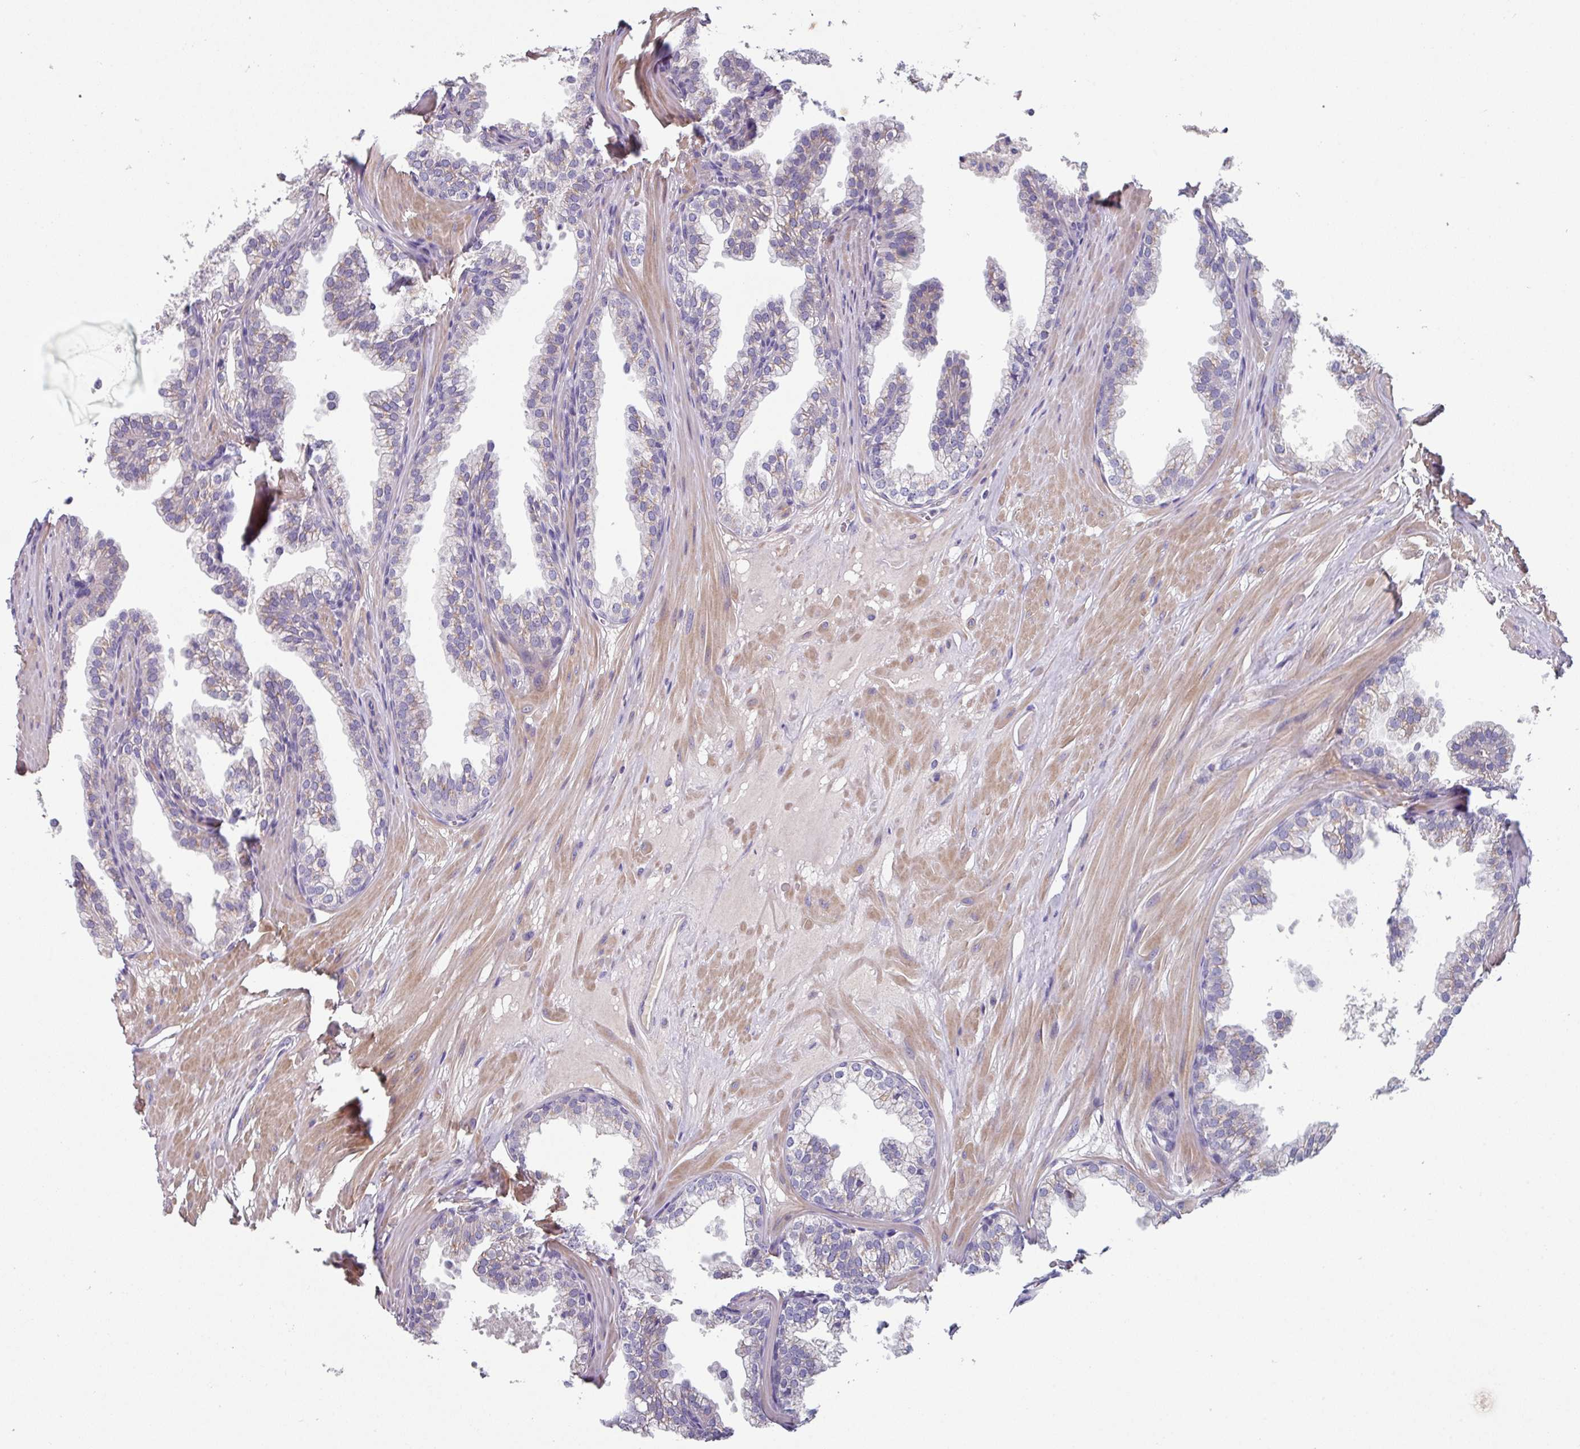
{"staining": {"intensity": "weak", "quantity": "<25%", "location": "cytoplasmic/membranous"}, "tissue": "prostate", "cell_type": "Glandular cells", "image_type": "normal", "snomed": [{"axis": "morphology", "description": "Normal tissue, NOS"}, {"axis": "topography", "description": "Prostate"}, {"axis": "topography", "description": "Peripheral nerve tissue"}], "caption": "High power microscopy histopathology image of an IHC micrograph of normal prostate, revealing no significant expression in glandular cells. The staining was performed using DAB (3,3'-diaminobenzidine) to visualize the protein expression in brown, while the nuclei were stained in blue with hematoxylin (Magnification: 20x).", "gene": "TMEM132A", "patient": {"sex": "male", "age": 55}}